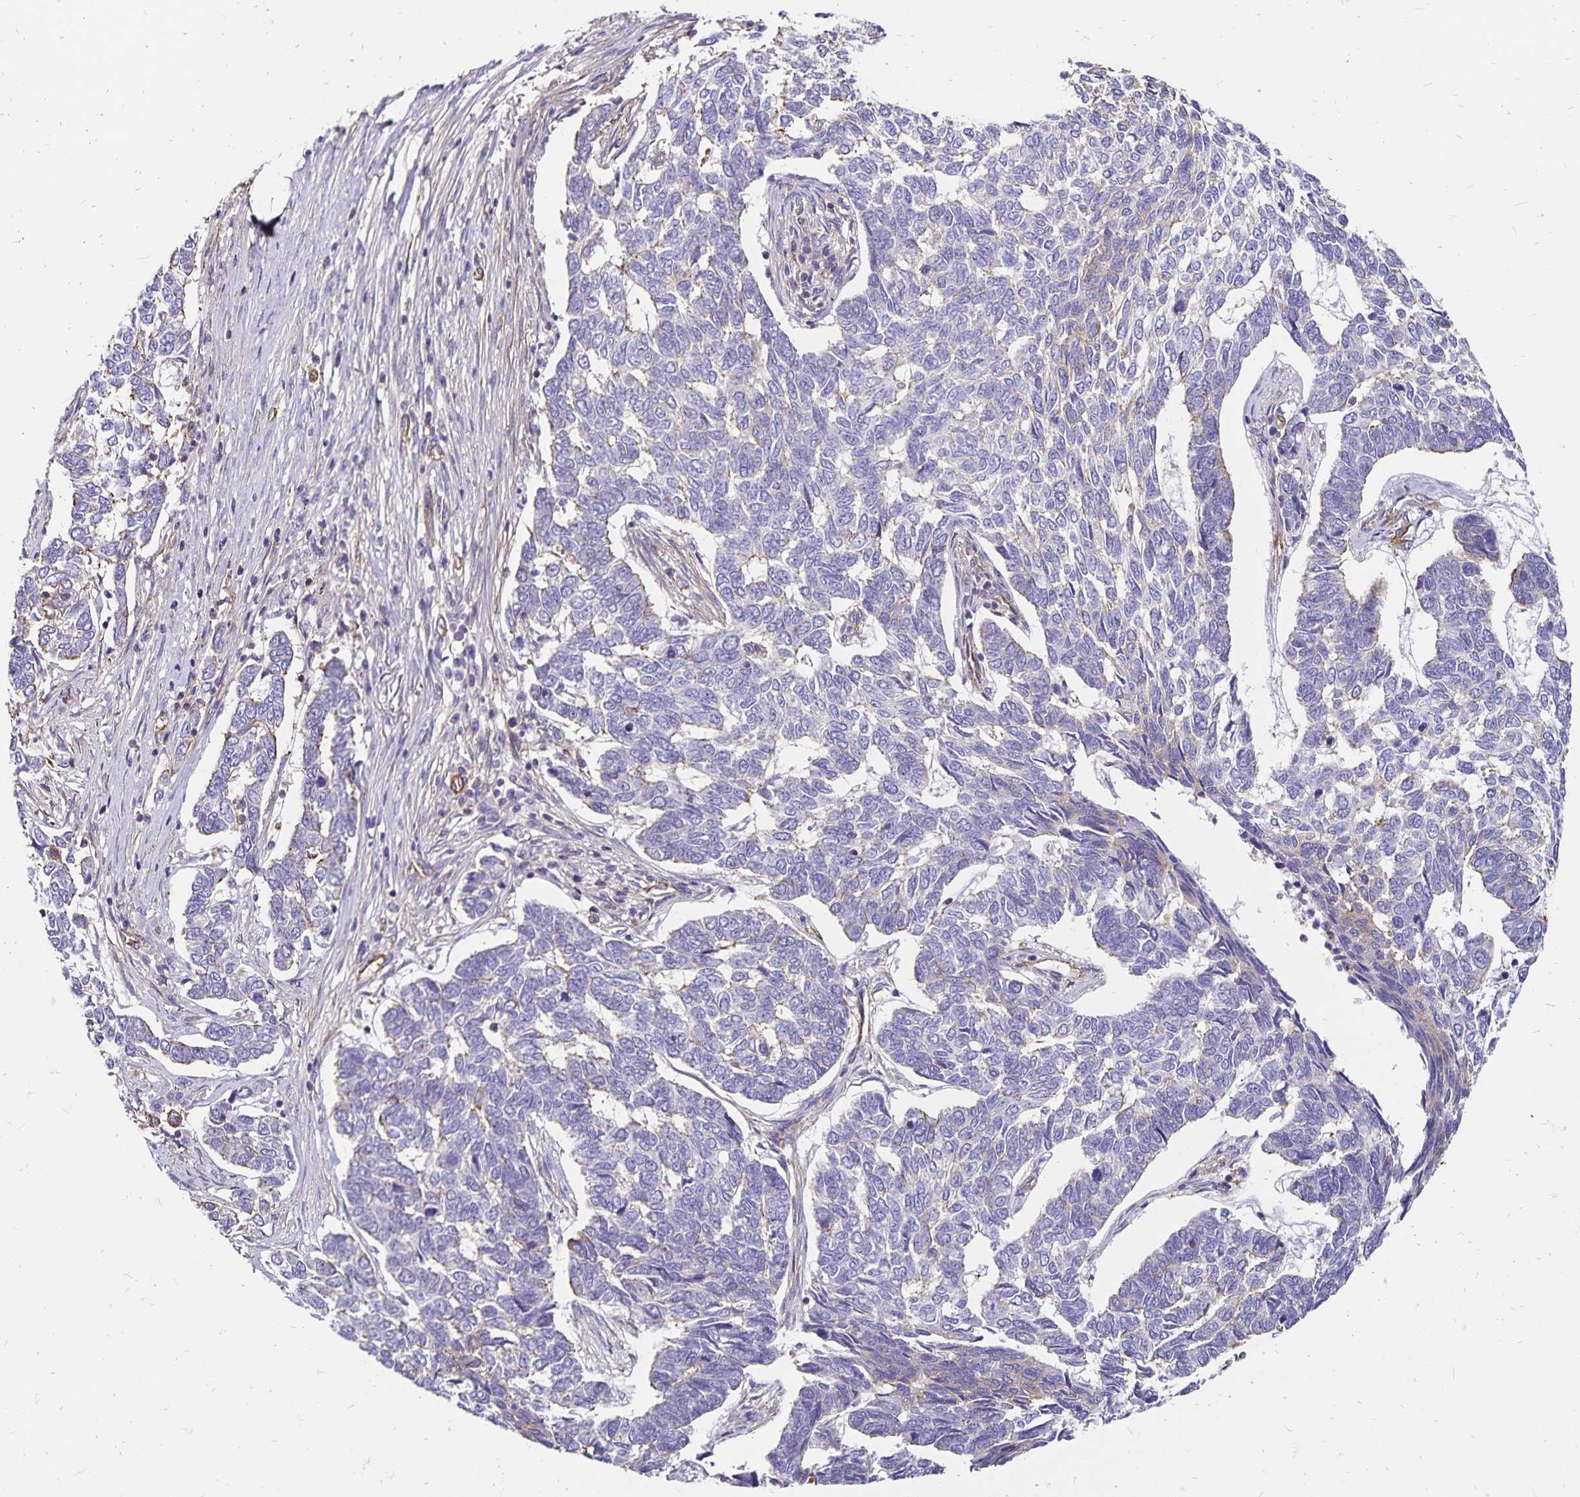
{"staining": {"intensity": "negative", "quantity": "none", "location": "none"}, "tissue": "skin cancer", "cell_type": "Tumor cells", "image_type": "cancer", "snomed": [{"axis": "morphology", "description": "Basal cell carcinoma"}, {"axis": "topography", "description": "Skin"}], "caption": "High power microscopy image of an immunohistochemistry (IHC) micrograph of skin cancer, revealing no significant expression in tumor cells. (DAB (3,3'-diaminobenzidine) IHC, high magnification).", "gene": "RPRML", "patient": {"sex": "female", "age": 65}}